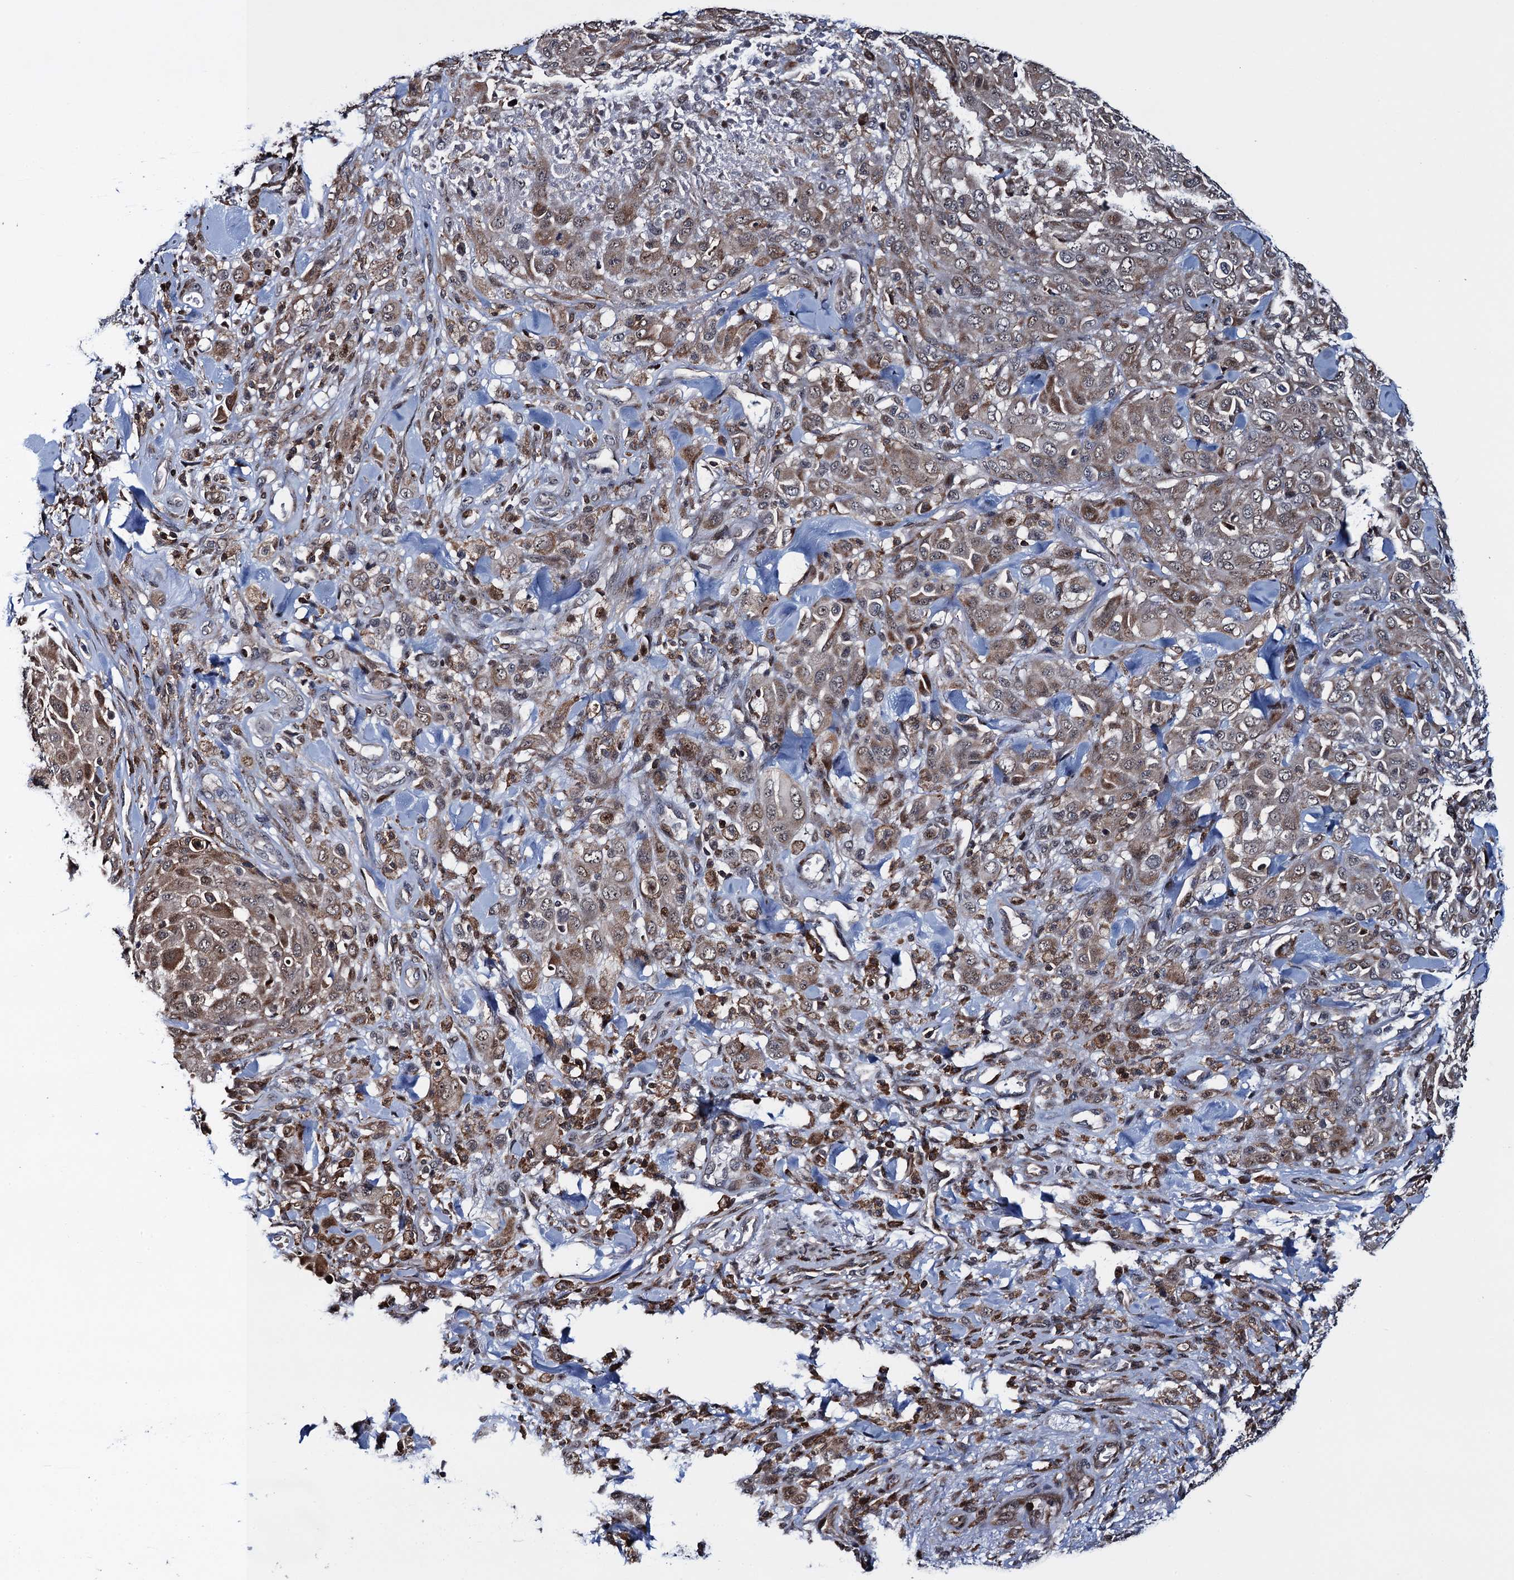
{"staining": {"intensity": "moderate", "quantity": ">75%", "location": "cytoplasmic/membranous"}, "tissue": "melanoma", "cell_type": "Tumor cells", "image_type": "cancer", "snomed": [{"axis": "morphology", "description": "Malignant melanoma, Metastatic site"}, {"axis": "topography", "description": "Skin"}], "caption": "Melanoma stained with a brown dye reveals moderate cytoplasmic/membranous positive expression in about >75% of tumor cells.", "gene": "CCDC102A", "patient": {"sex": "female", "age": 81}}